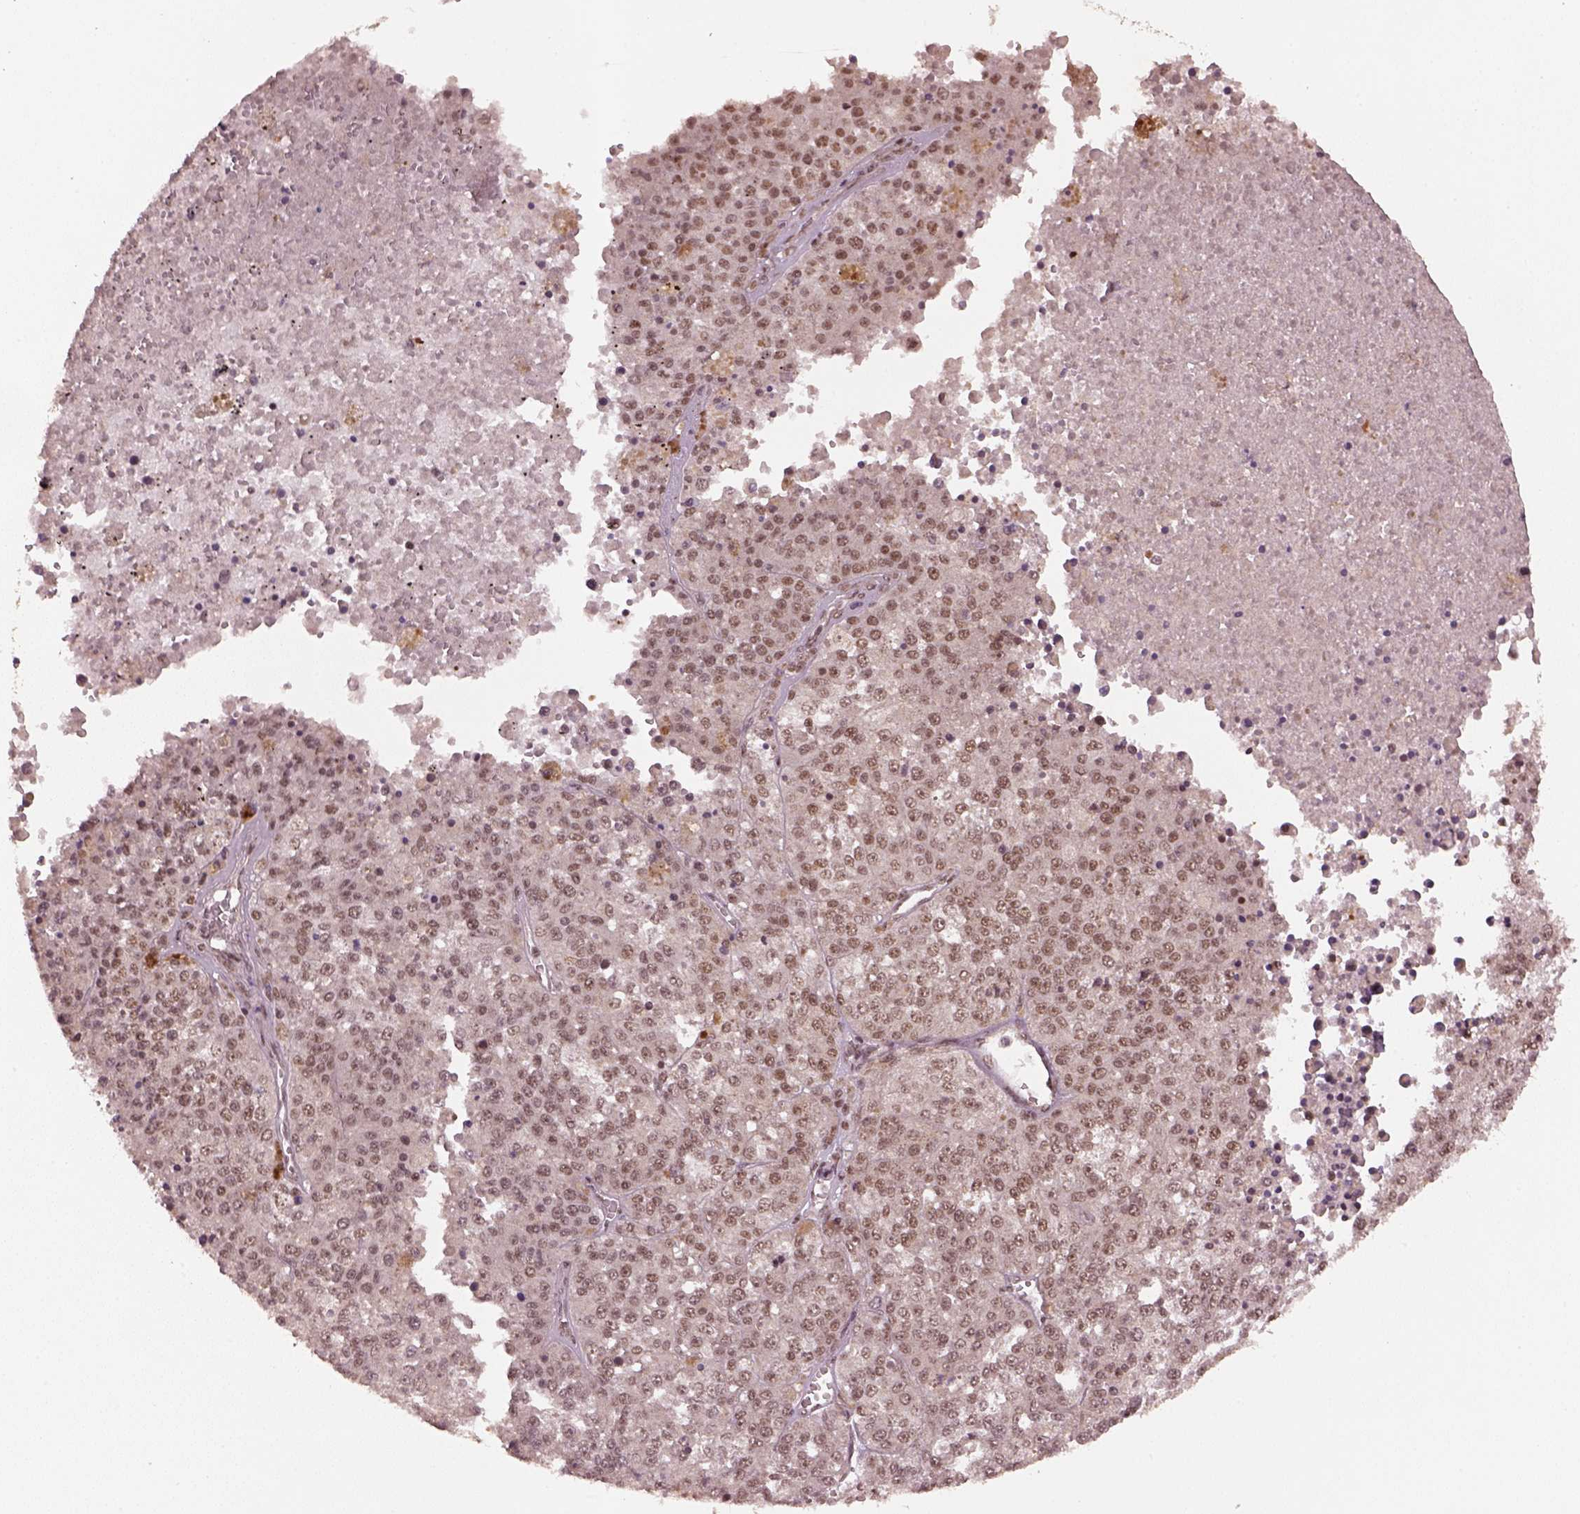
{"staining": {"intensity": "moderate", "quantity": ">75%", "location": "nuclear"}, "tissue": "melanoma", "cell_type": "Tumor cells", "image_type": "cancer", "snomed": [{"axis": "morphology", "description": "Malignant melanoma, Metastatic site"}, {"axis": "topography", "description": "Lymph node"}], "caption": "A brown stain shows moderate nuclear expression of a protein in human melanoma tumor cells. (DAB IHC, brown staining for protein, blue staining for nuclei).", "gene": "BRD9", "patient": {"sex": "female", "age": 64}}